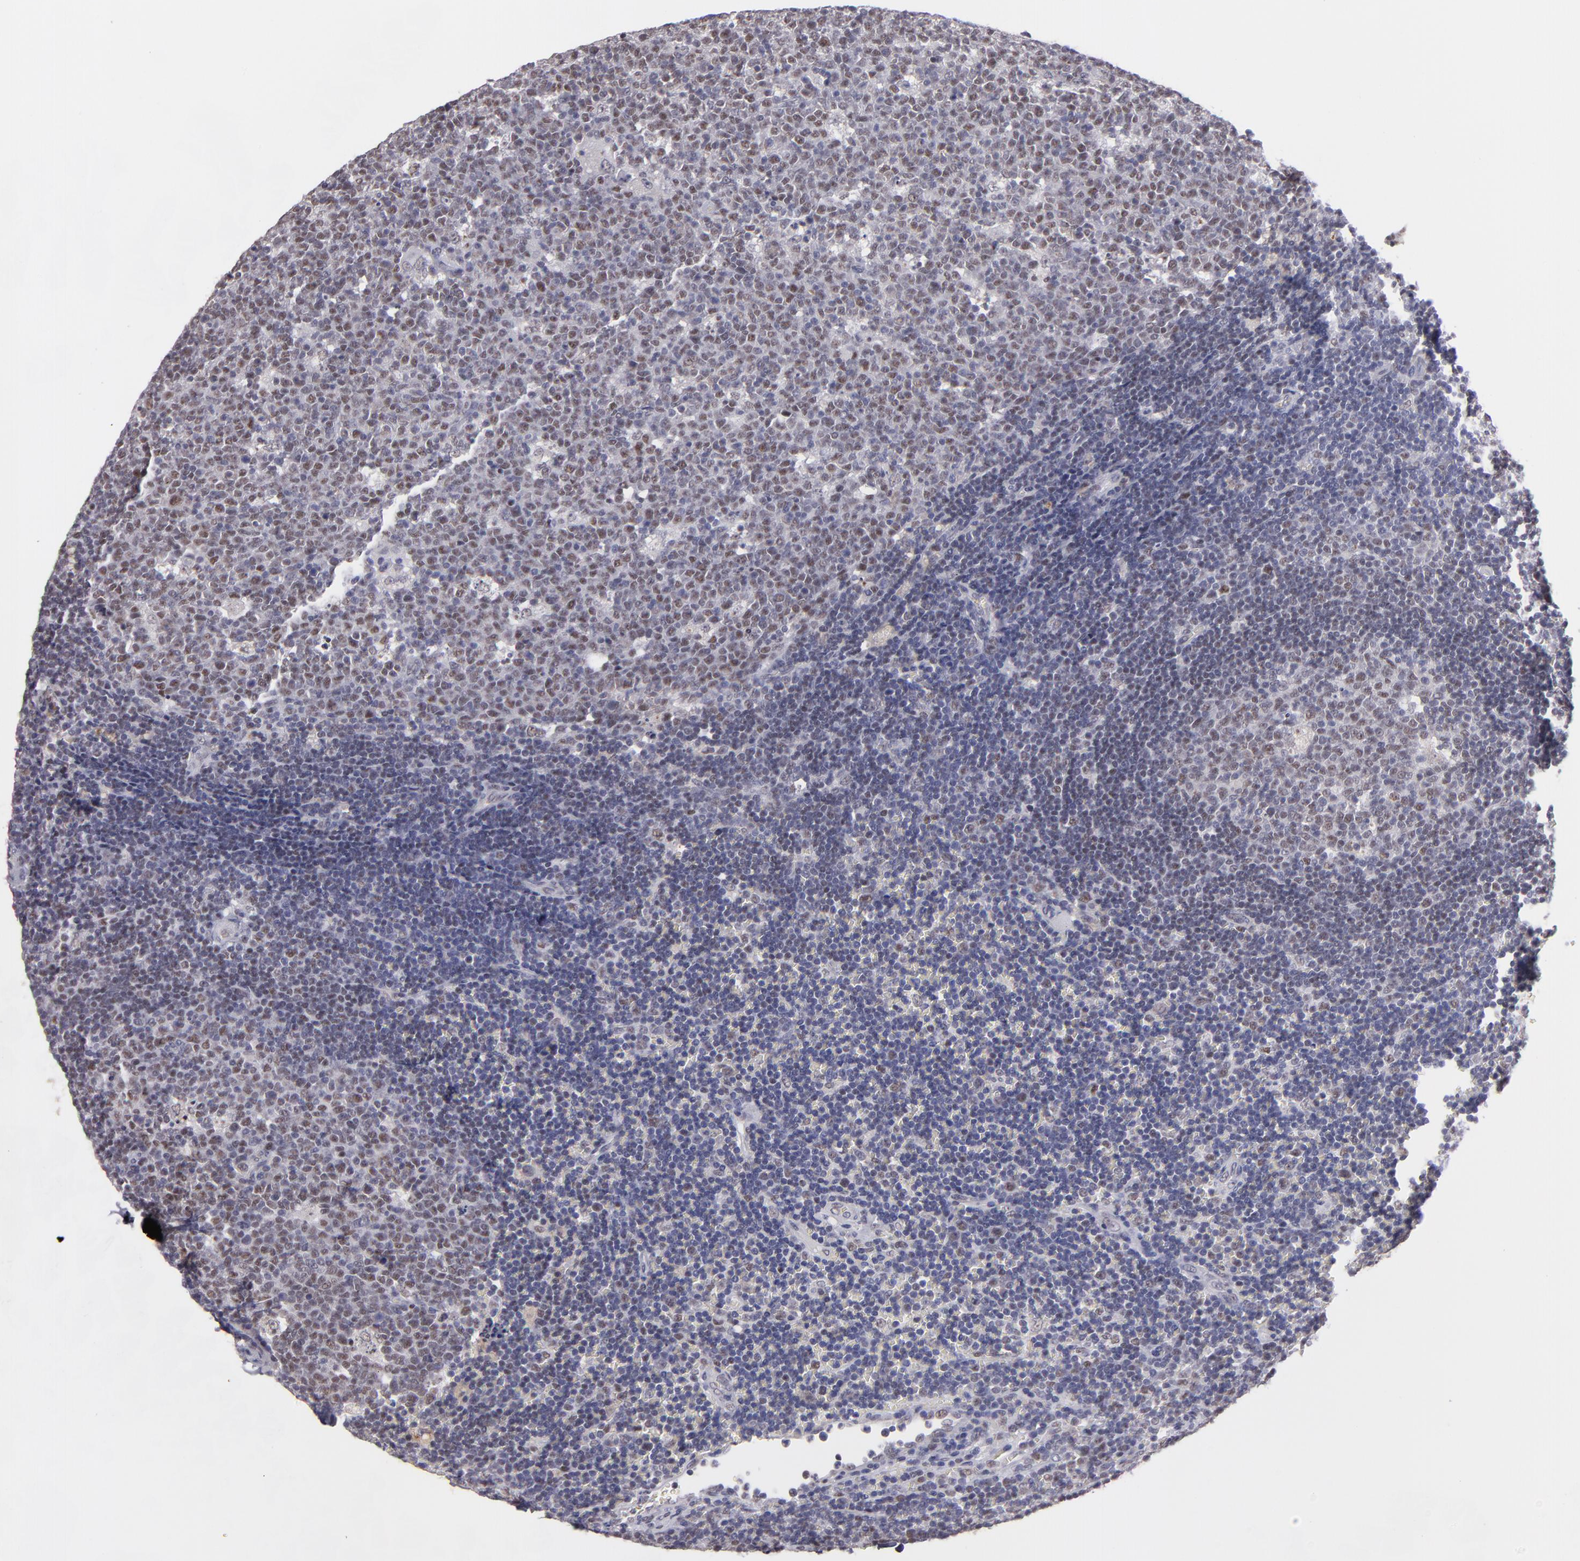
{"staining": {"intensity": "weak", "quantity": "25%-75%", "location": "nuclear"}, "tissue": "lymph node", "cell_type": "Germinal center cells", "image_type": "normal", "snomed": [{"axis": "morphology", "description": "Normal tissue, NOS"}, {"axis": "topography", "description": "Lymph node"}, {"axis": "topography", "description": "Salivary gland"}], "caption": "Human lymph node stained with a brown dye displays weak nuclear positive positivity in approximately 25%-75% of germinal center cells.", "gene": "OTUB2", "patient": {"sex": "male", "age": 8}}